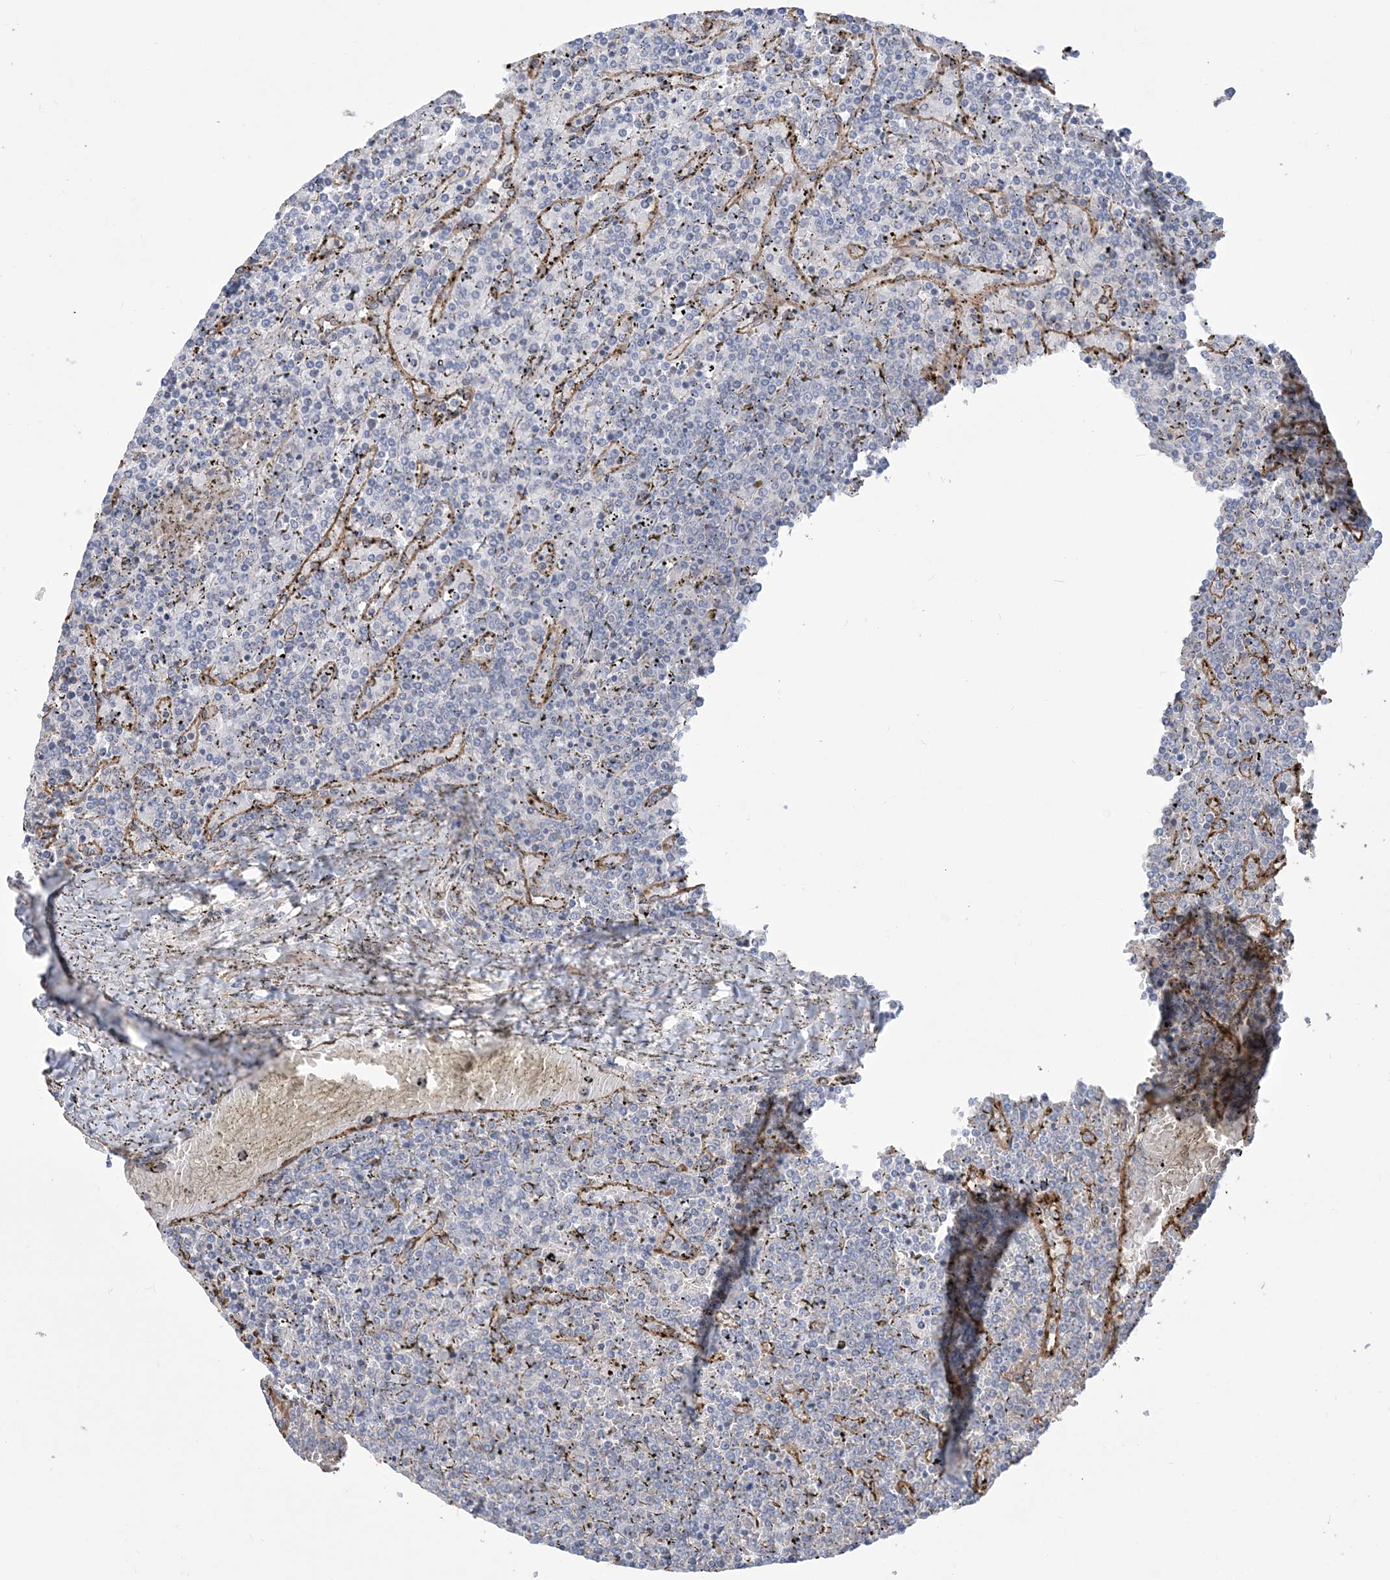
{"staining": {"intensity": "negative", "quantity": "none", "location": "none"}, "tissue": "lymphoma", "cell_type": "Tumor cells", "image_type": "cancer", "snomed": [{"axis": "morphology", "description": "Malignant lymphoma, non-Hodgkin's type, Low grade"}, {"axis": "topography", "description": "Spleen"}], "caption": "The histopathology image shows no staining of tumor cells in lymphoma. Brightfield microscopy of IHC stained with DAB (brown) and hematoxylin (blue), captured at high magnification.", "gene": "ZNF821", "patient": {"sex": "female", "age": 19}}